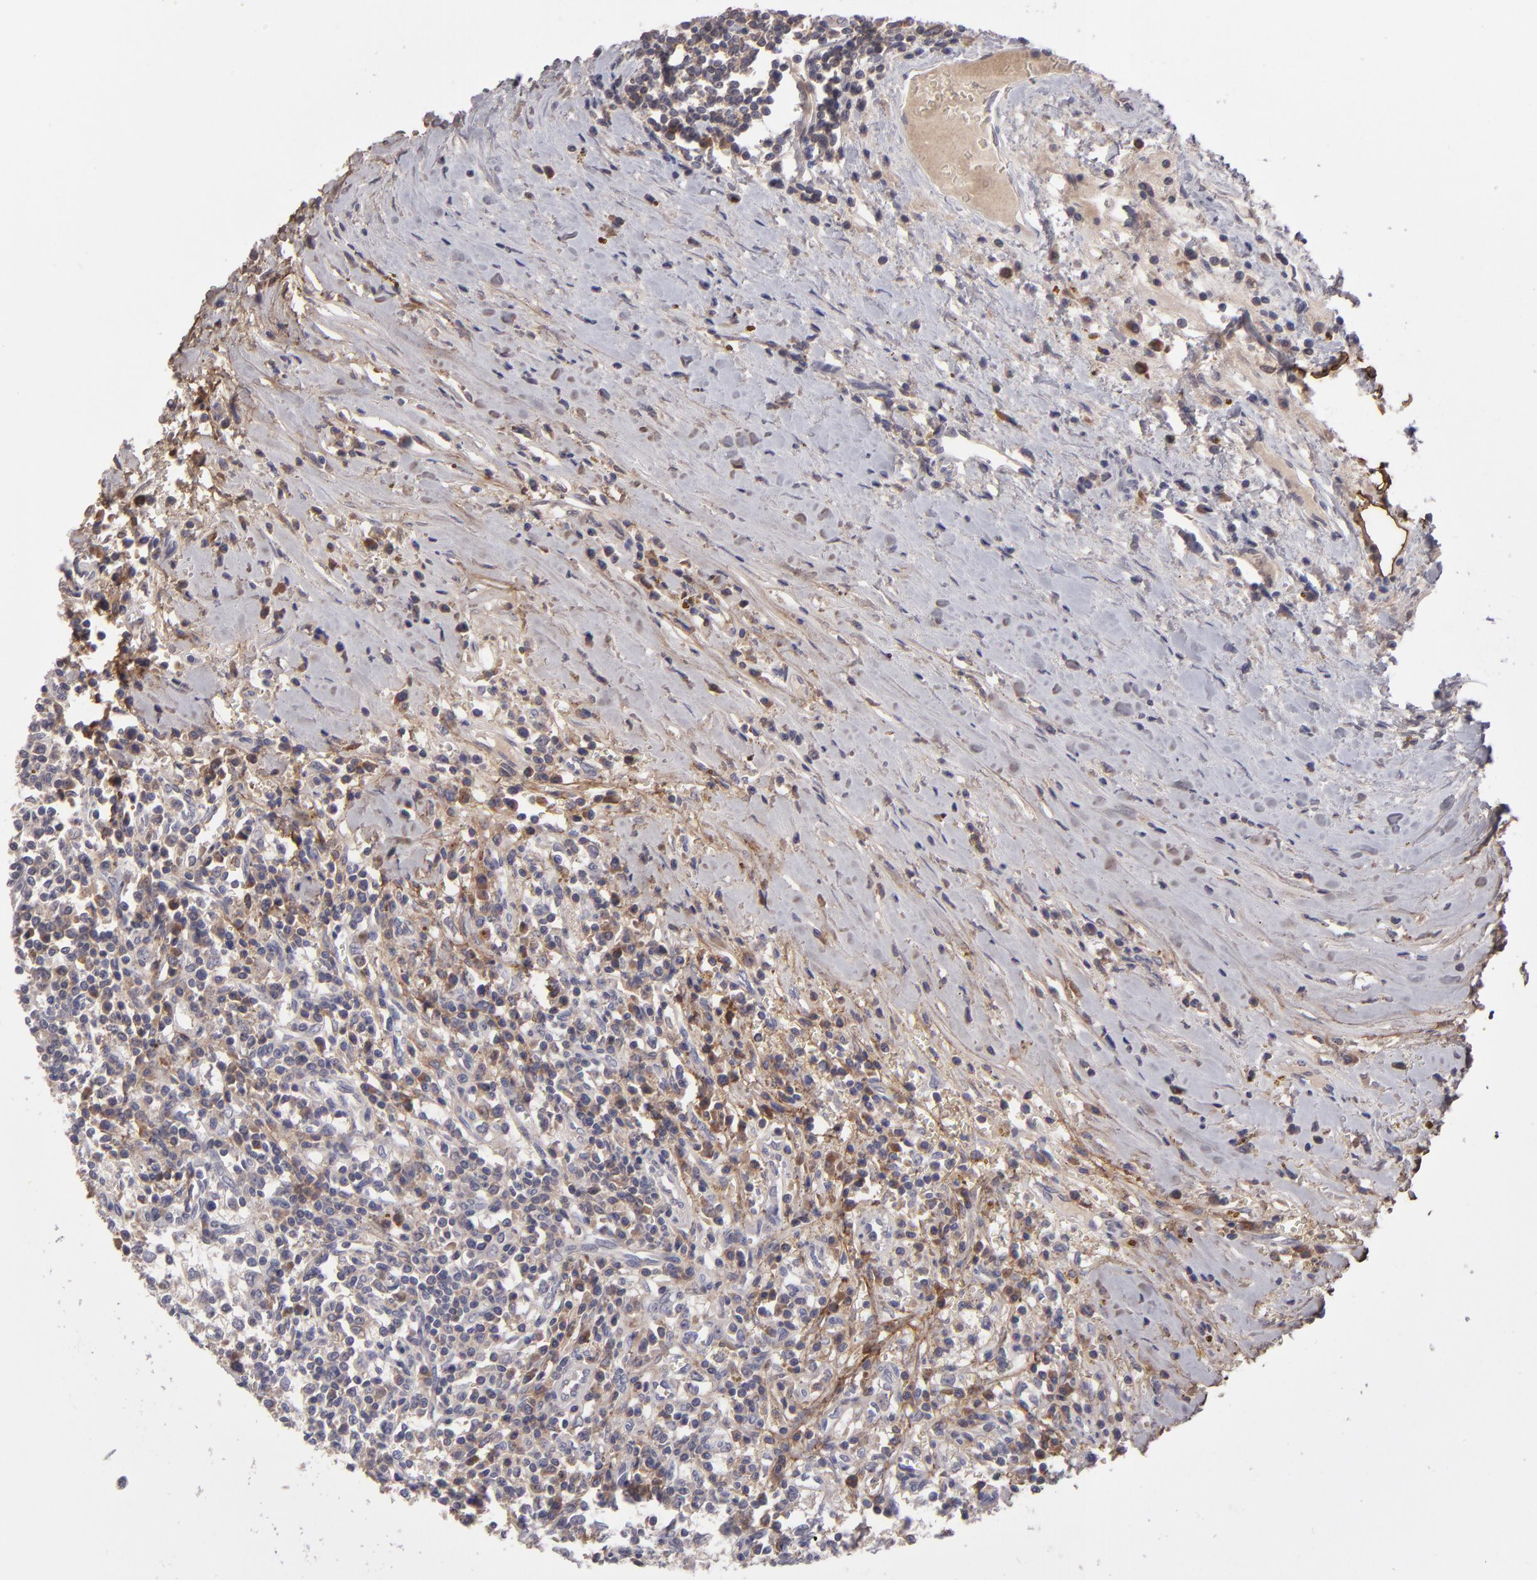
{"staining": {"intensity": "weak", "quantity": ">75%", "location": "cytoplasmic/membranous"}, "tissue": "renal cancer", "cell_type": "Tumor cells", "image_type": "cancer", "snomed": [{"axis": "morphology", "description": "Adenocarcinoma, NOS"}, {"axis": "topography", "description": "Kidney"}], "caption": "IHC of human adenocarcinoma (renal) exhibits low levels of weak cytoplasmic/membranous staining in about >75% of tumor cells.", "gene": "IL12A", "patient": {"sex": "male", "age": 82}}